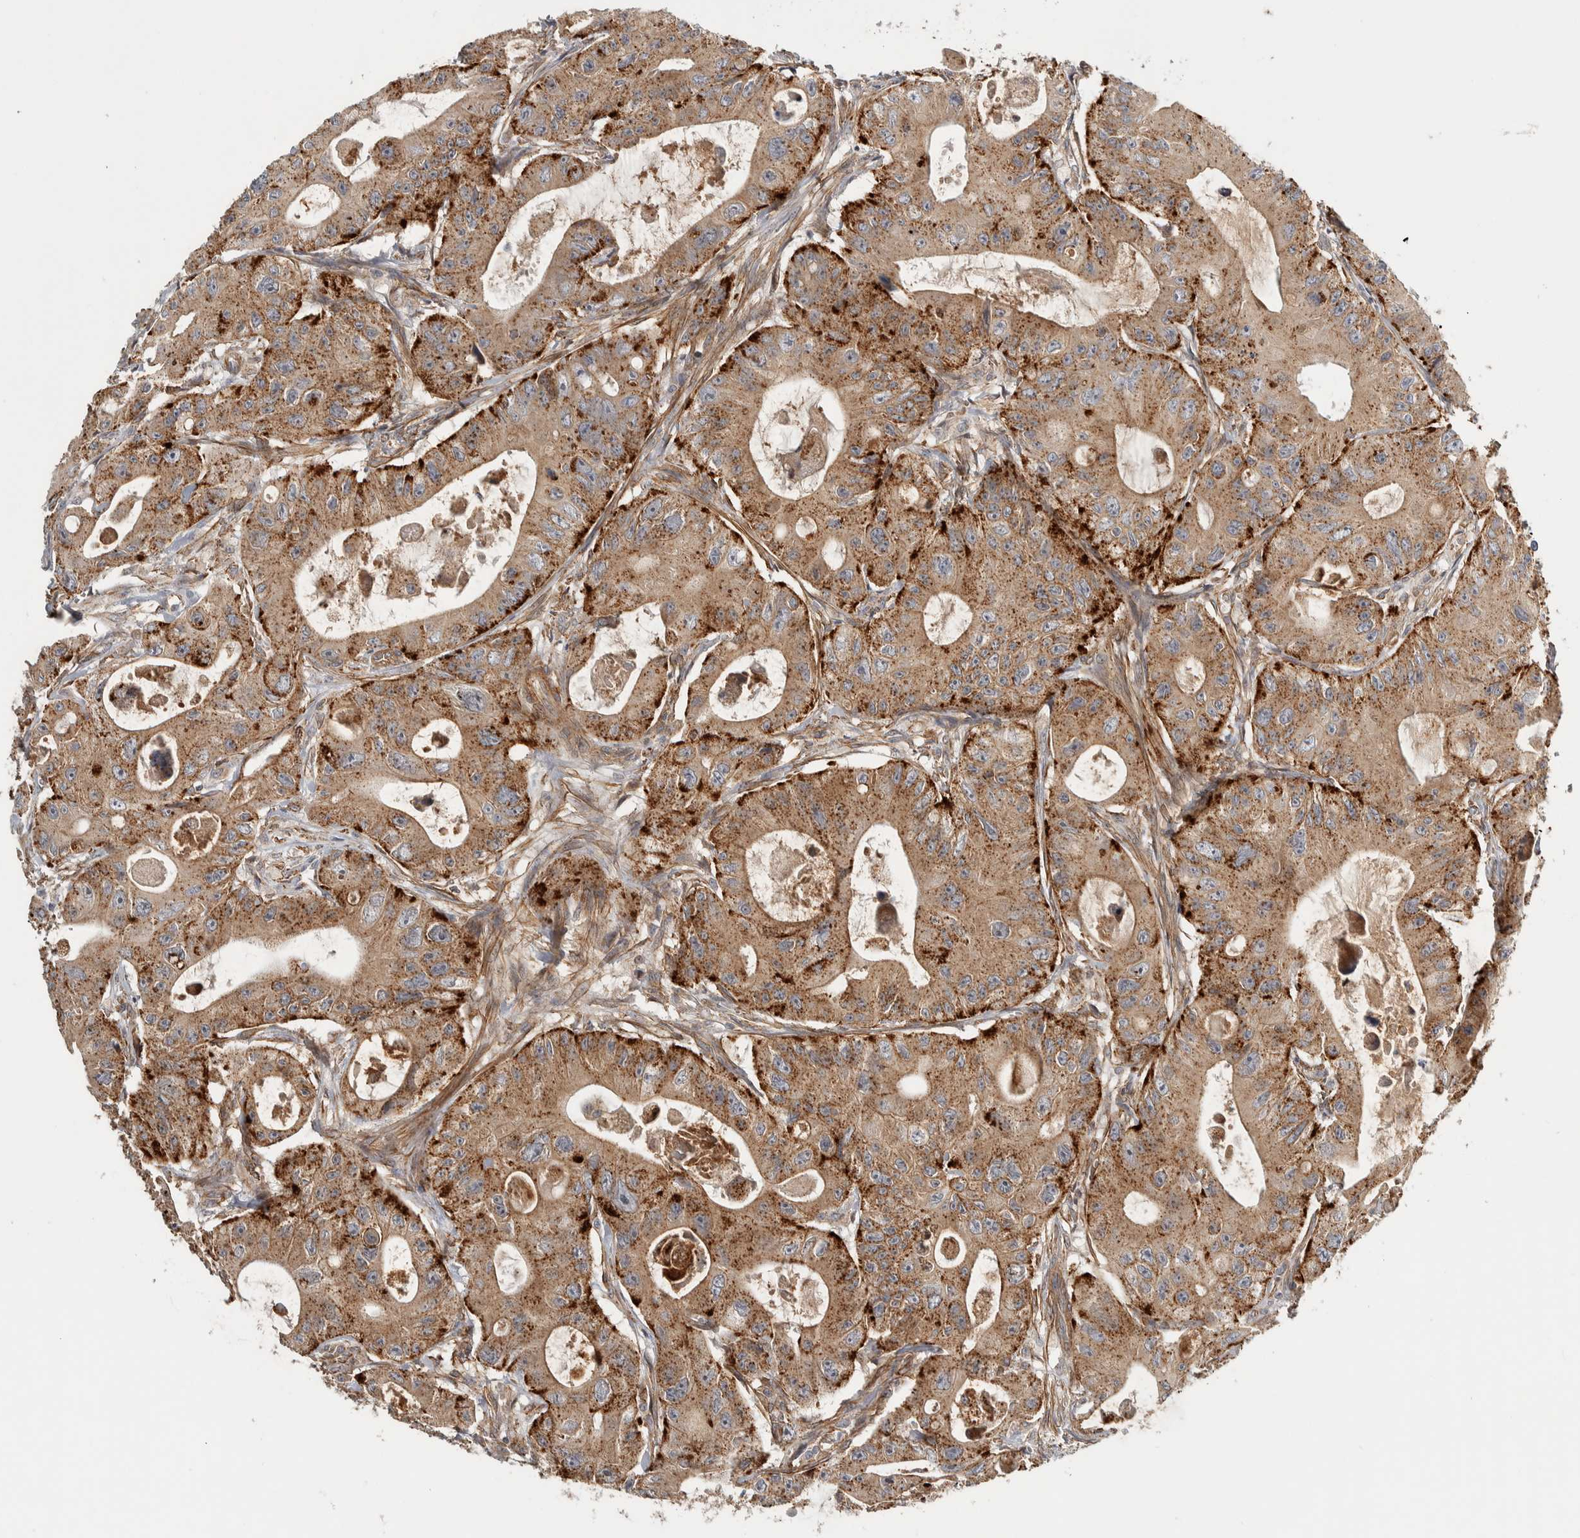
{"staining": {"intensity": "moderate", "quantity": ">75%", "location": "cytoplasmic/membranous"}, "tissue": "colorectal cancer", "cell_type": "Tumor cells", "image_type": "cancer", "snomed": [{"axis": "morphology", "description": "Adenocarcinoma, NOS"}, {"axis": "topography", "description": "Colon"}], "caption": "IHC of adenocarcinoma (colorectal) shows medium levels of moderate cytoplasmic/membranous positivity in approximately >75% of tumor cells. The staining was performed using DAB, with brown indicating positive protein expression. Nuclei are stained blue with hematoxylin.", "gene": "TBC1D31", "patient": {"sex": "female", "age": 46}}